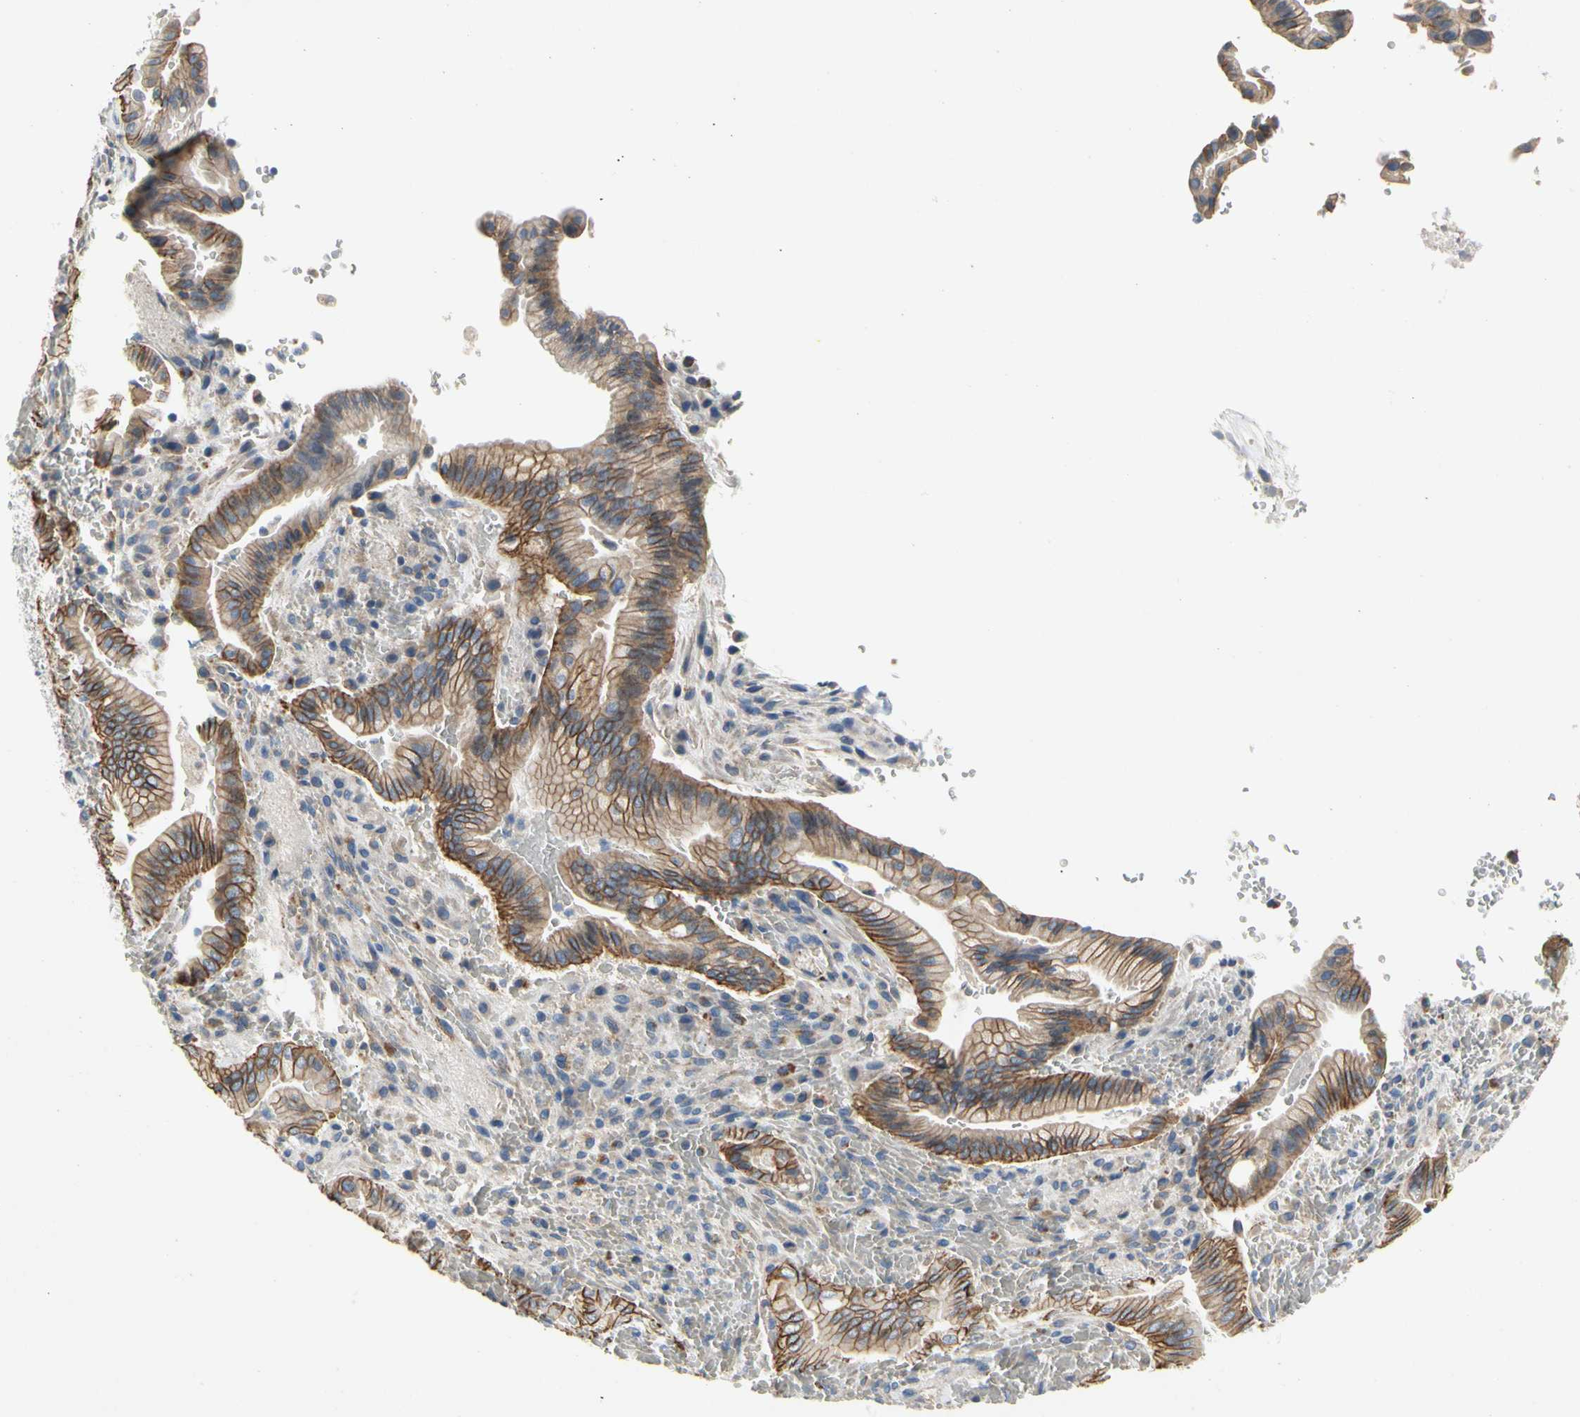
{"staining": {"intensity": "moderate", "quantity": "25%-75%", "location": "cytoplasmic/membranous"}, "tissue": "liver cancer", "cell_type": "Tumor cells", "image_type": "cancer", "snomed": [{"axis": "morphology", "description": "Cholangiocarcinoma"}, {"axis": "topography", "description": "Liver"}], "caption": "This is a micrograph of immunohistochemistry (IHC) staining of cholangiocarcinoma (liver), which shows moderate staining in the cytoplasmic/membranous of tumor cells.", "gene": "LGR6", "patient": {"sex": "female", "age": 68}}